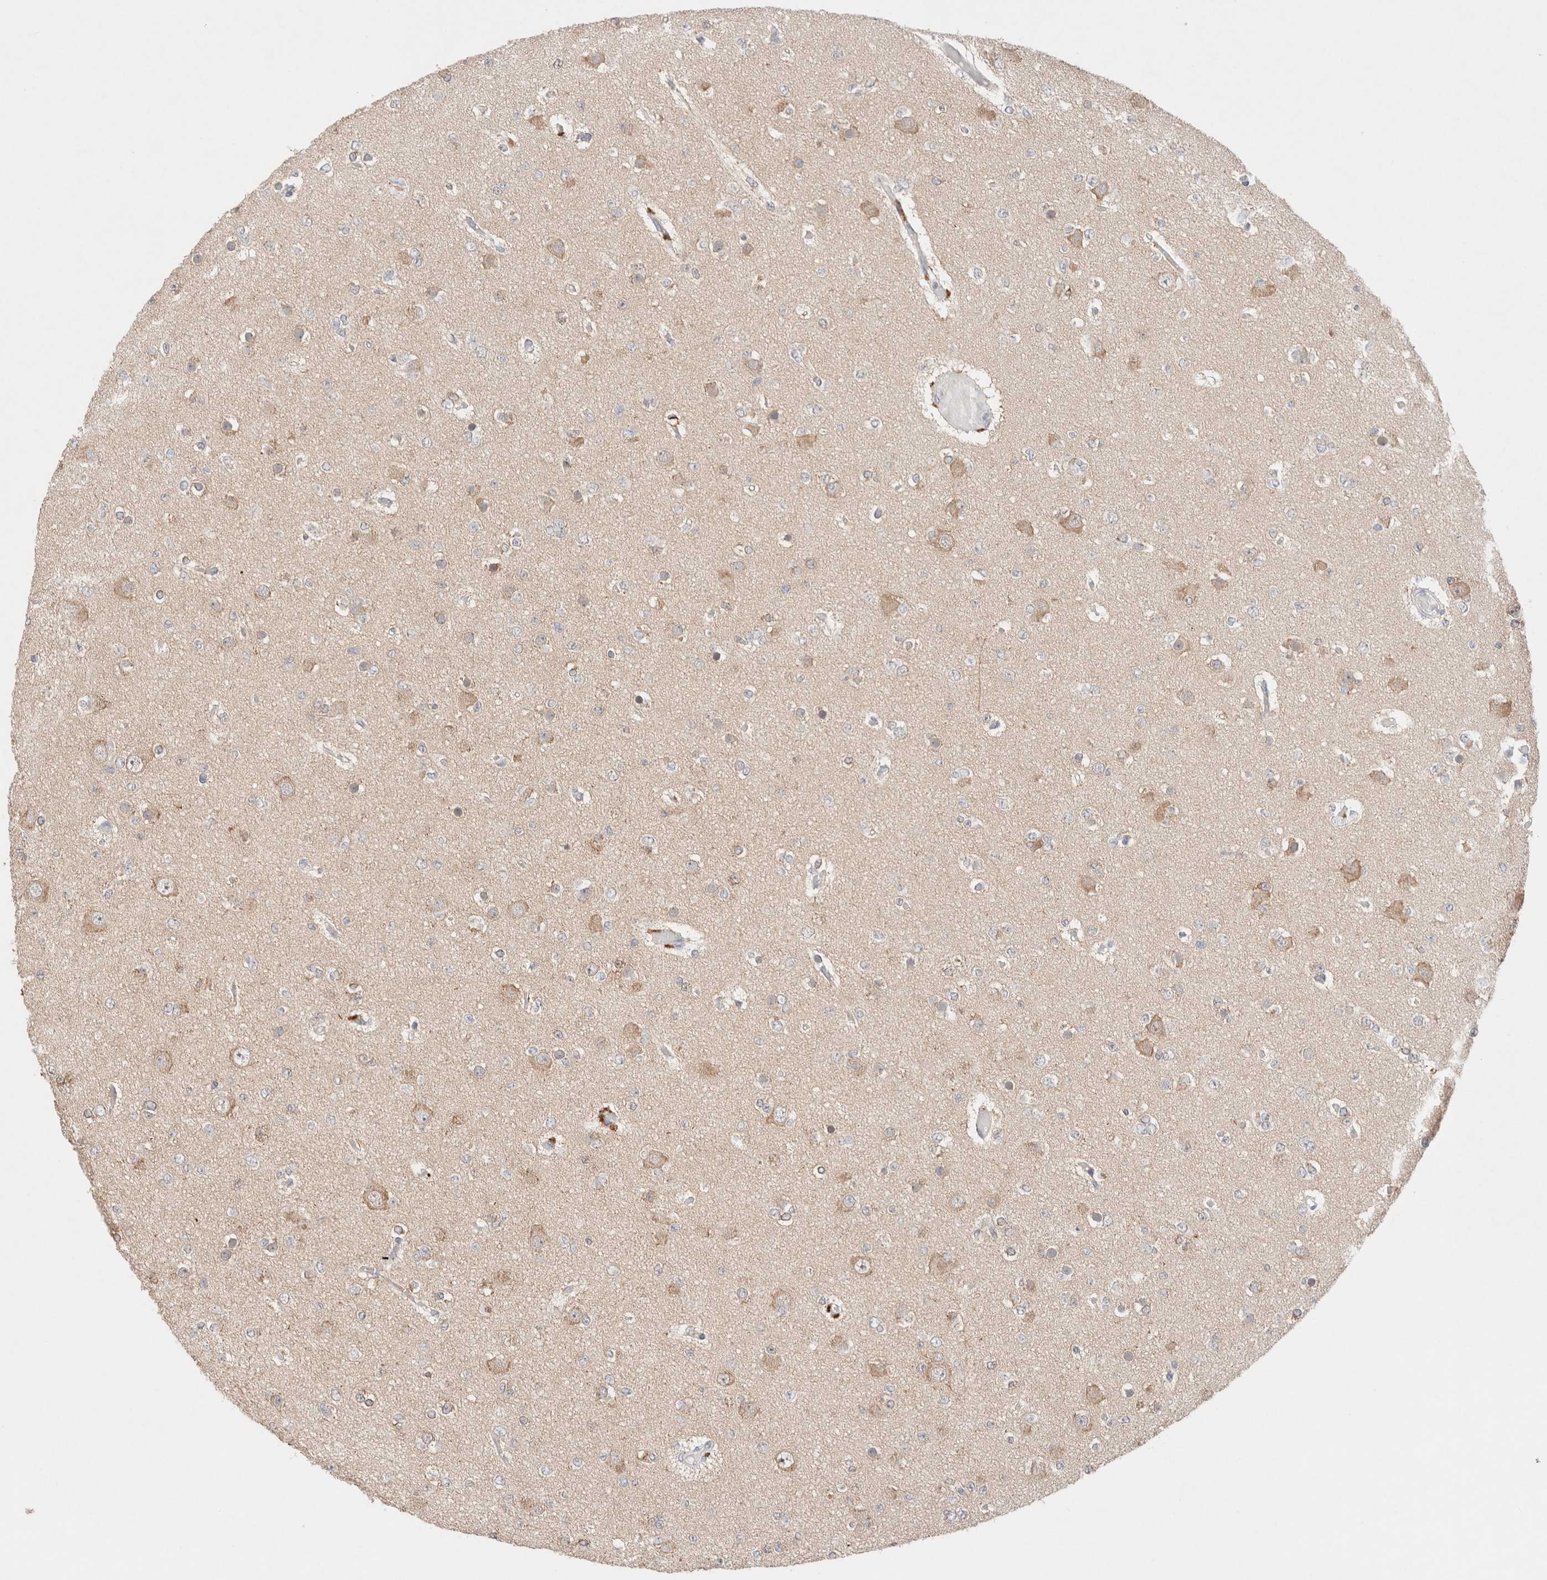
{"staining": {"intensity": "weak", "quantity": "<25%", "location": "cytoplasmic/membranous"}, "tissue": "glioma", "cell_type": "Tumor cells", "image_type": "cancer", "snomed": [{"axis": "morphology", "description": "Glioma, malignant, Low grade"}, {"axis": "topography", "description": "Brain"}], "caption": "Tumor cells are negative for protein expression in human malignant glioma (low-grade). Brightfield microscopy of IHC stained with DAB (3,3'-diaminobenzidine) (brown) and hematoxylin (blue), captured at high magnification.", "gene": "ERI3", "patient": {"sex": "female", "age": 22}}